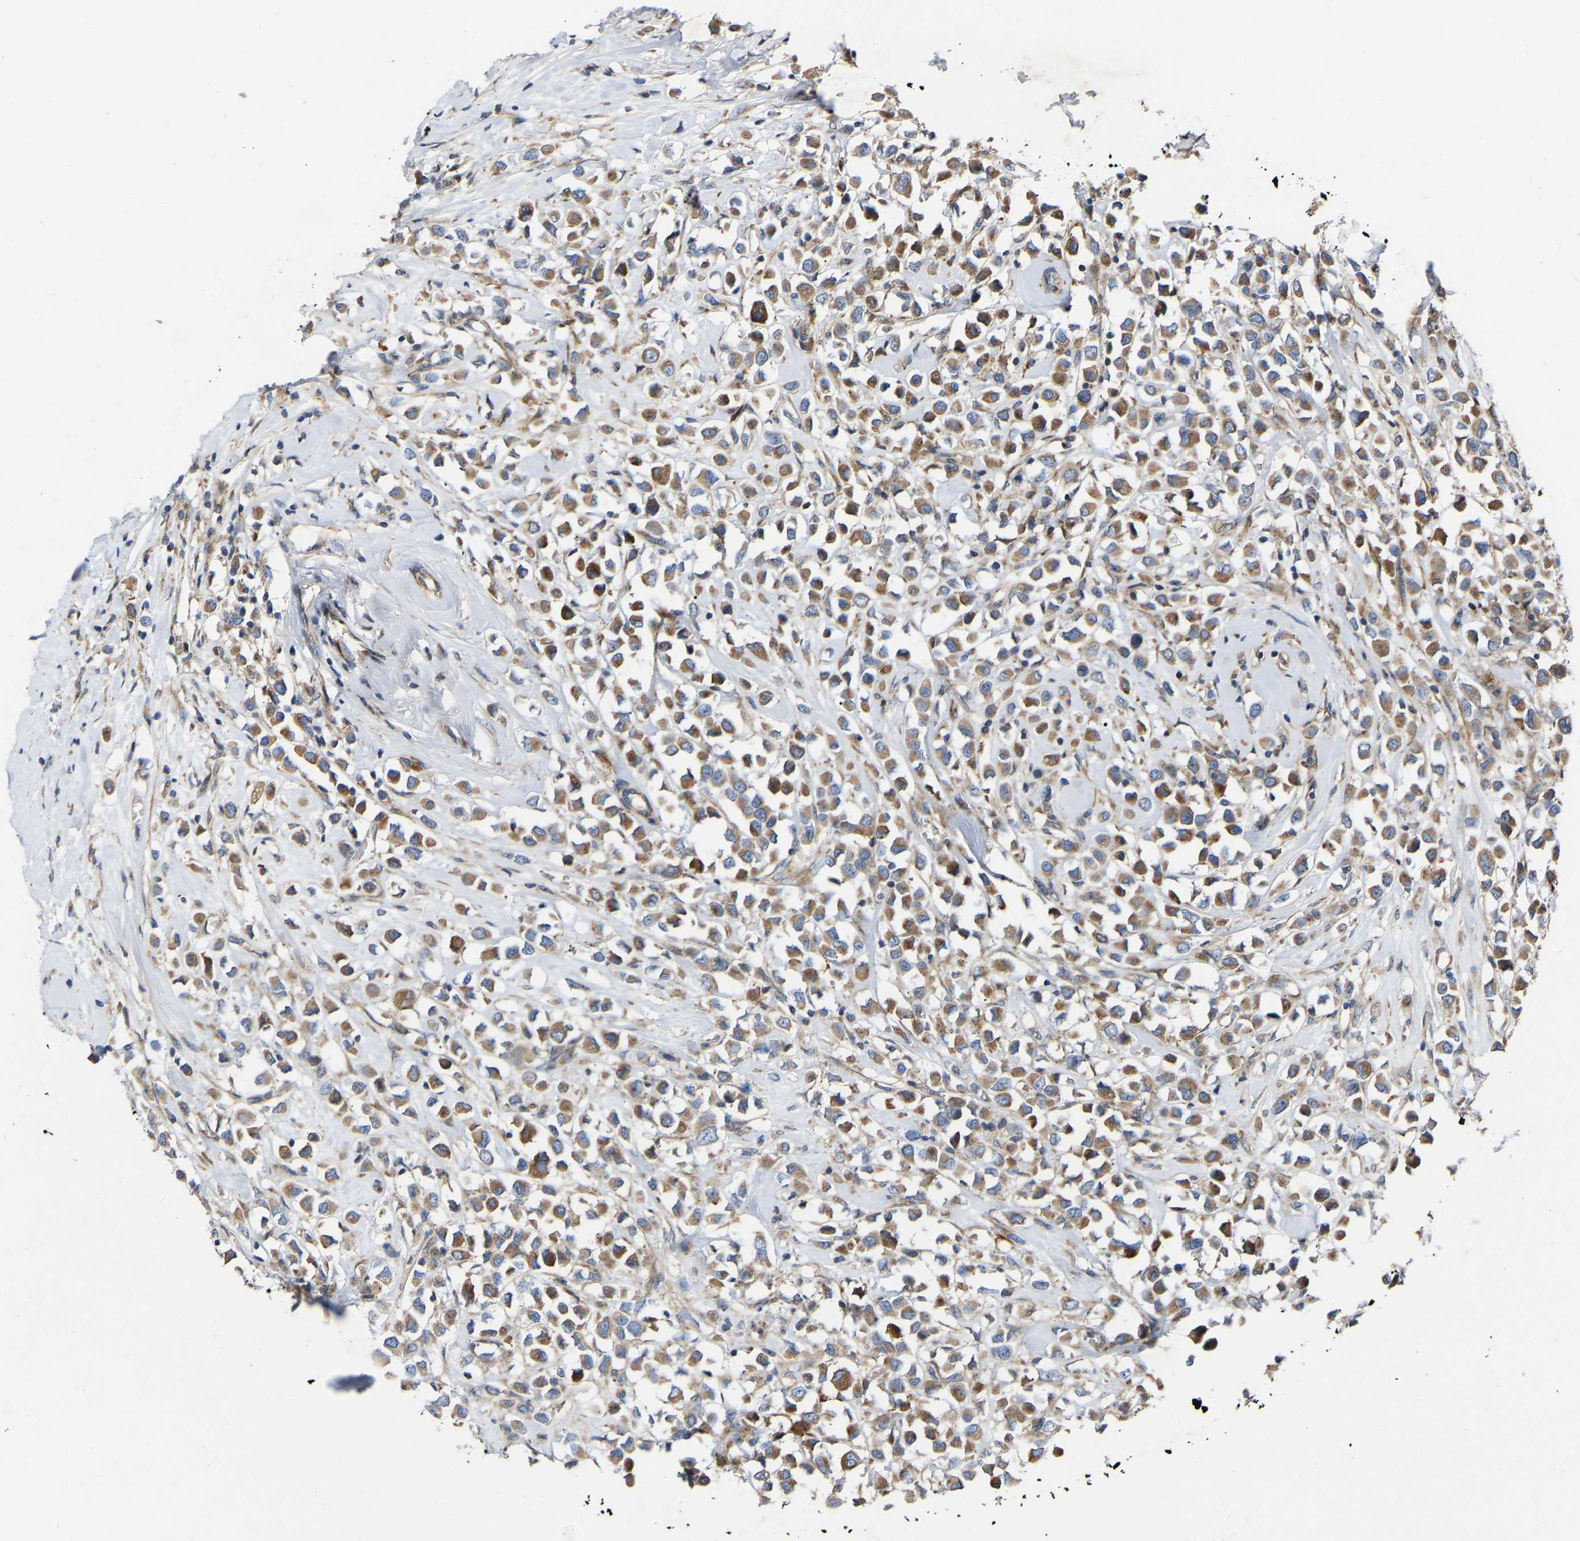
{"staining": {"intensity": "moderate", "quantity": ">75%", "location": "cytoplasmic/membranous"}, "tissue": "breast cancer", "cell_type": "Tumor cells", "image_type": "cancer", "snomed": [{"axis": "morphology", "description": "Duct carcinoma"}, {"axis": "topography", "description": "Breast"}], "caption": "DAB (3,3'-diaminobenzidine) immunohistochemical staining of breast cancer (infiltrating ductal carcinoma) exhibits moderate cytoplasmic/membranous protein staining in approximately >75% of tumor cells.", "gene": "TOR1B", "patient": {"sex": "female", "age": 61}}